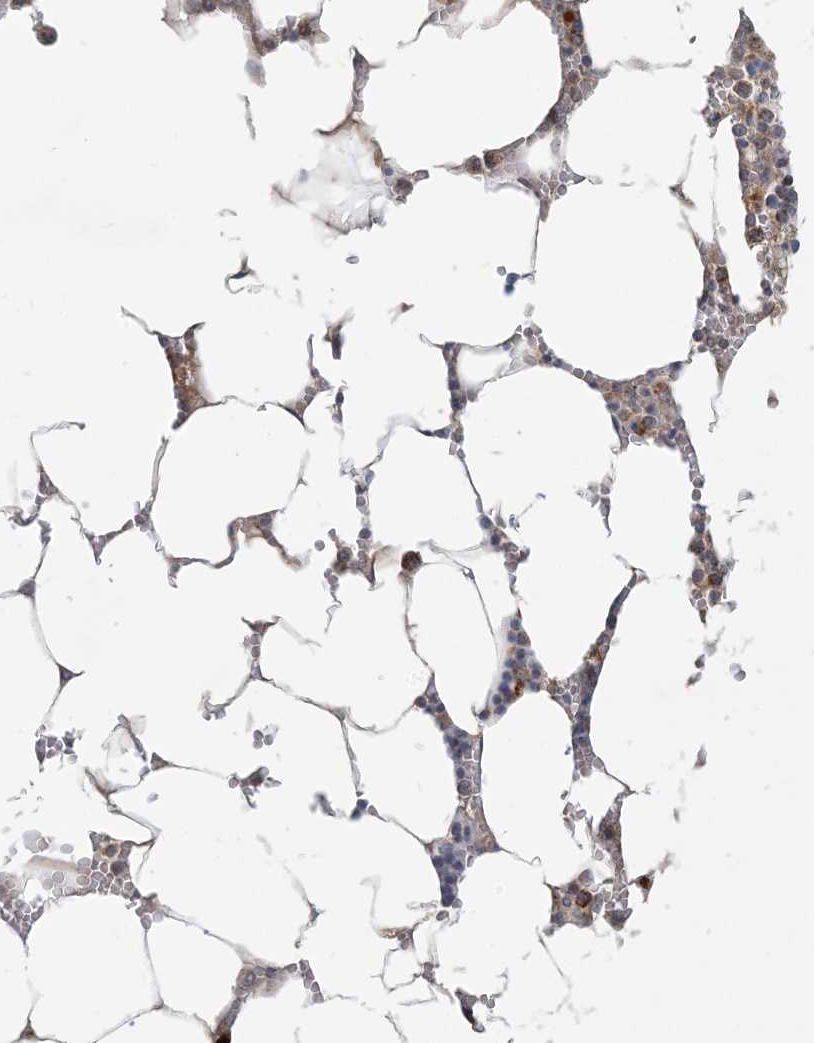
{"staining": {"intensity": "moderate", "quantity": "<25%", "location": "cytoplasmic/membranous"}, "tissue": "bone marrow", "cell_type": "Hematopoietic cells", "image_type": "normal", "snomed": [{"axis": "morphology", "description": "Normal tissue, NOS"}, {"axis": "topography", "description": "Bone marrow"}], "caption": "Unremarkable bone marrow exhibits moderate cytoplasmic/membranous staining in about <25% of hematopoietic cells Using DAB (brown) and hematoxylin (blue) stains, captured at high magnification using brightfield microscopy..", "gene": "MCAT", "patient": {"sex": "male", "age": 70}}